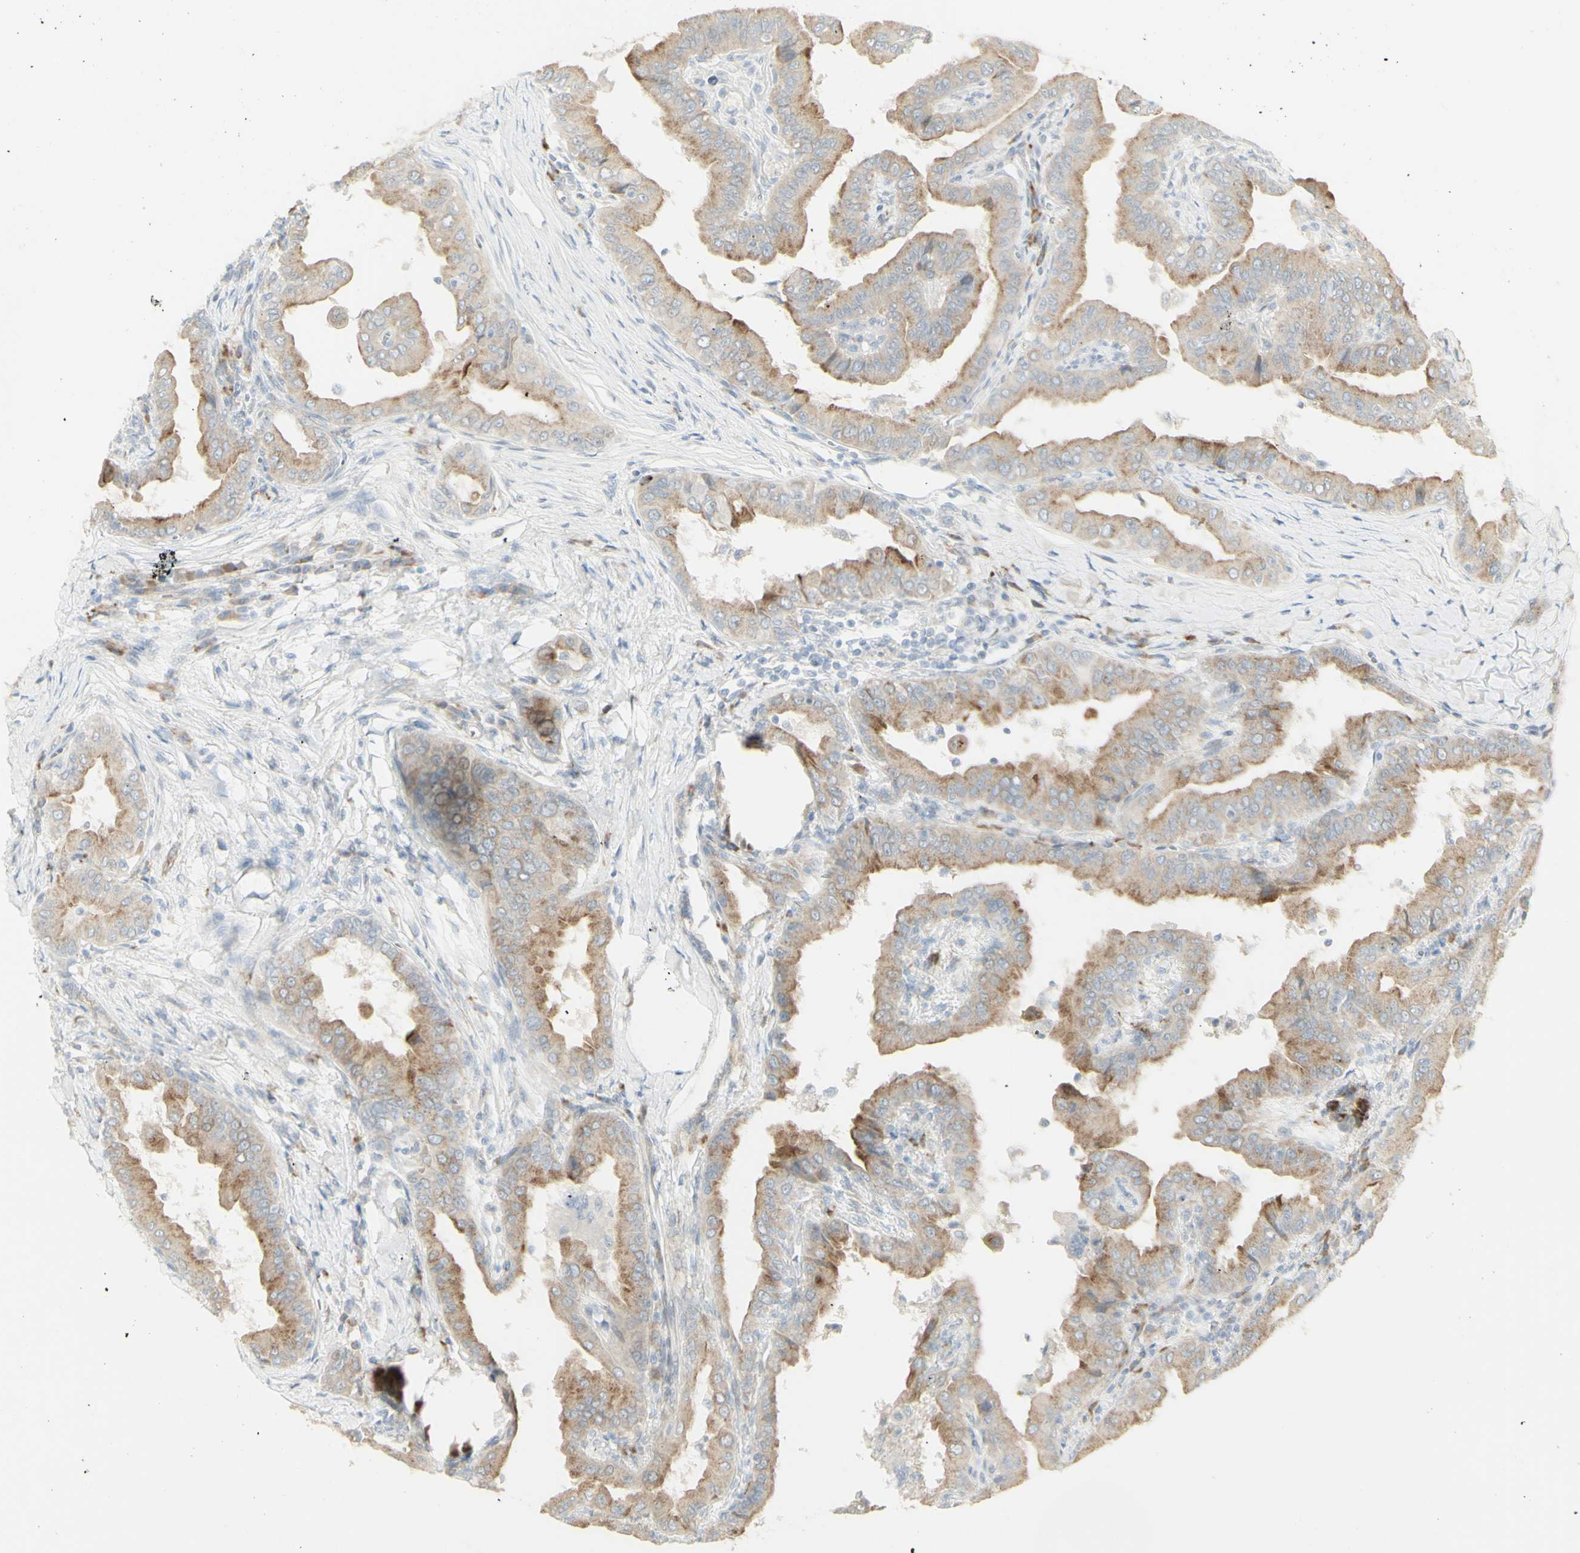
{"staining": {"intensity": "moderate", "quantity": ">75%", "location": "cytoplasmic/membranous"}, "tissue": "thyroid cancer", "cell_type": "Tumor cells", "image_type": "cancer", "snomed": [{"axis": "morphology", "description": "Papillary adenocarcinoma, NOS"}, {"axis": "topography", "description": "Thyroid gland"}], "caption": "Thyroid cancer (papillary adenocarcinoma) tissue reveals moderate cytoplasmic/membranous staining in about >75% of tumor cells, visualized by immunohistochemistry.", "gene": "NDST4", "patient": {"sex": "male", "age": 33}}